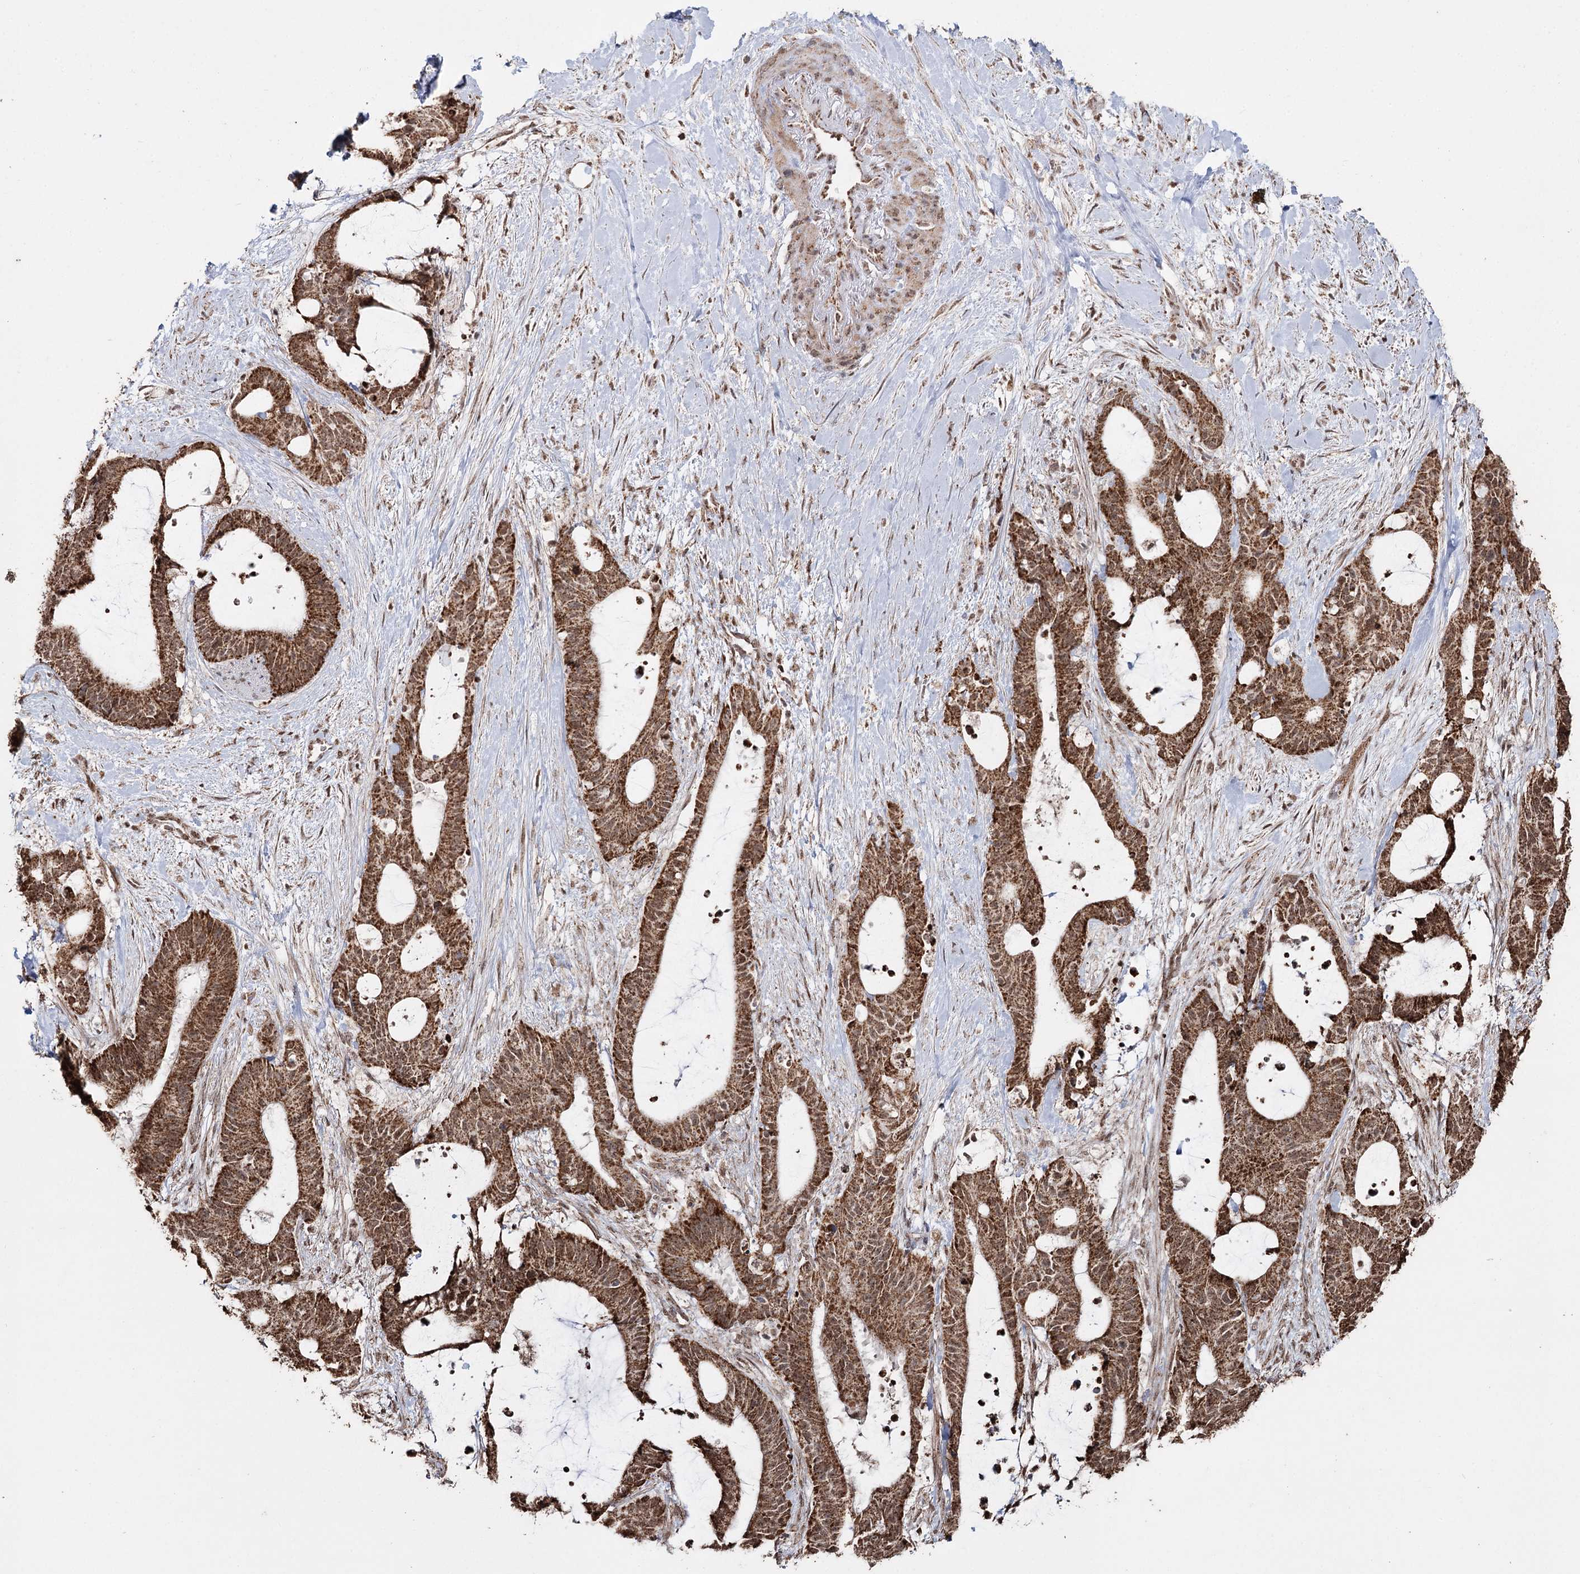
{"staining": {"intensity": "strong", "quantity": ">75%", "location": "cytoplasmic/membranous,nuclear"}, "tissue": "liver cancer", "cell_type": "Tumor cells", "image_type": "cancer", "snomed": [{"axis": "morphology", "description": "Normal tissue, NOS"}, {"axis": "morphology", "description": "Cholangiocarcinoma"}, {"axis": "topography", "description": "Liver"}, {"axis": "topography", "description": "Peripheral nerve tissue"}], "caption": "This micrograph exhibits immunohistochemistry (IHC) staining of liver cholangiocarcinoma, with high strong cytoplasmic/membranous and nuclear staining in approximately >75% of tumor cells.", "gene": "PDHX", "patient": {"sex": "female", "age": 73}}